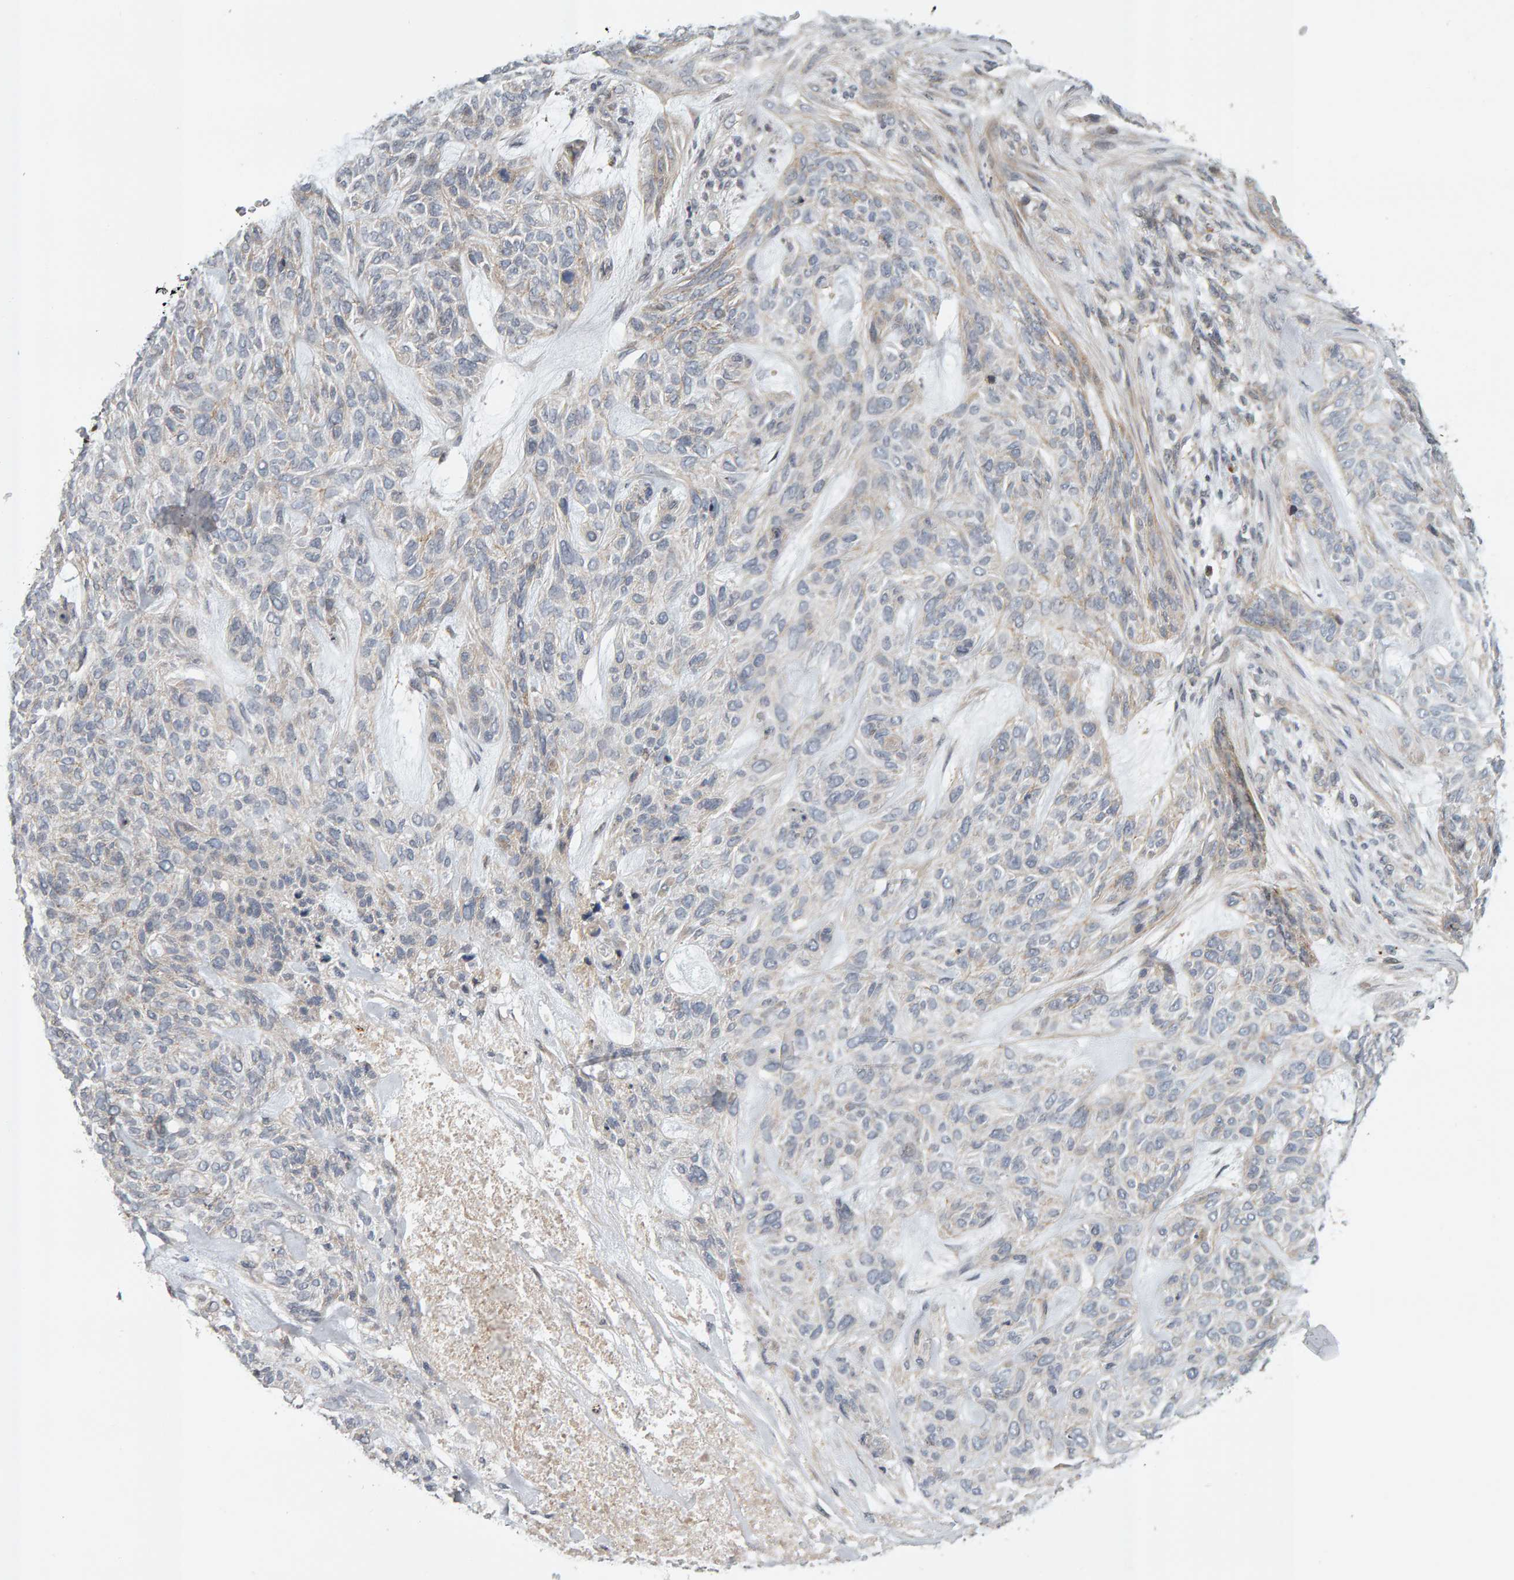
{"staining": {"intensity": "negative", "quantity": "none", "location": "none"}, "tissue": "skin cancer", "cell_type": "Tumor cells", "image_type": "cancer", "snomed": [{"axis": "morphology", "description": "Basal cell carcinoma"}, {"axis": "topography", "description": "Skin"}], "caption": "This is an IHC image of skin cancer (basal cell carcinoma). There is no staining in tumor cells.", "gene": "ZNF160", "patient": {"sex": "male", "age": 55}}